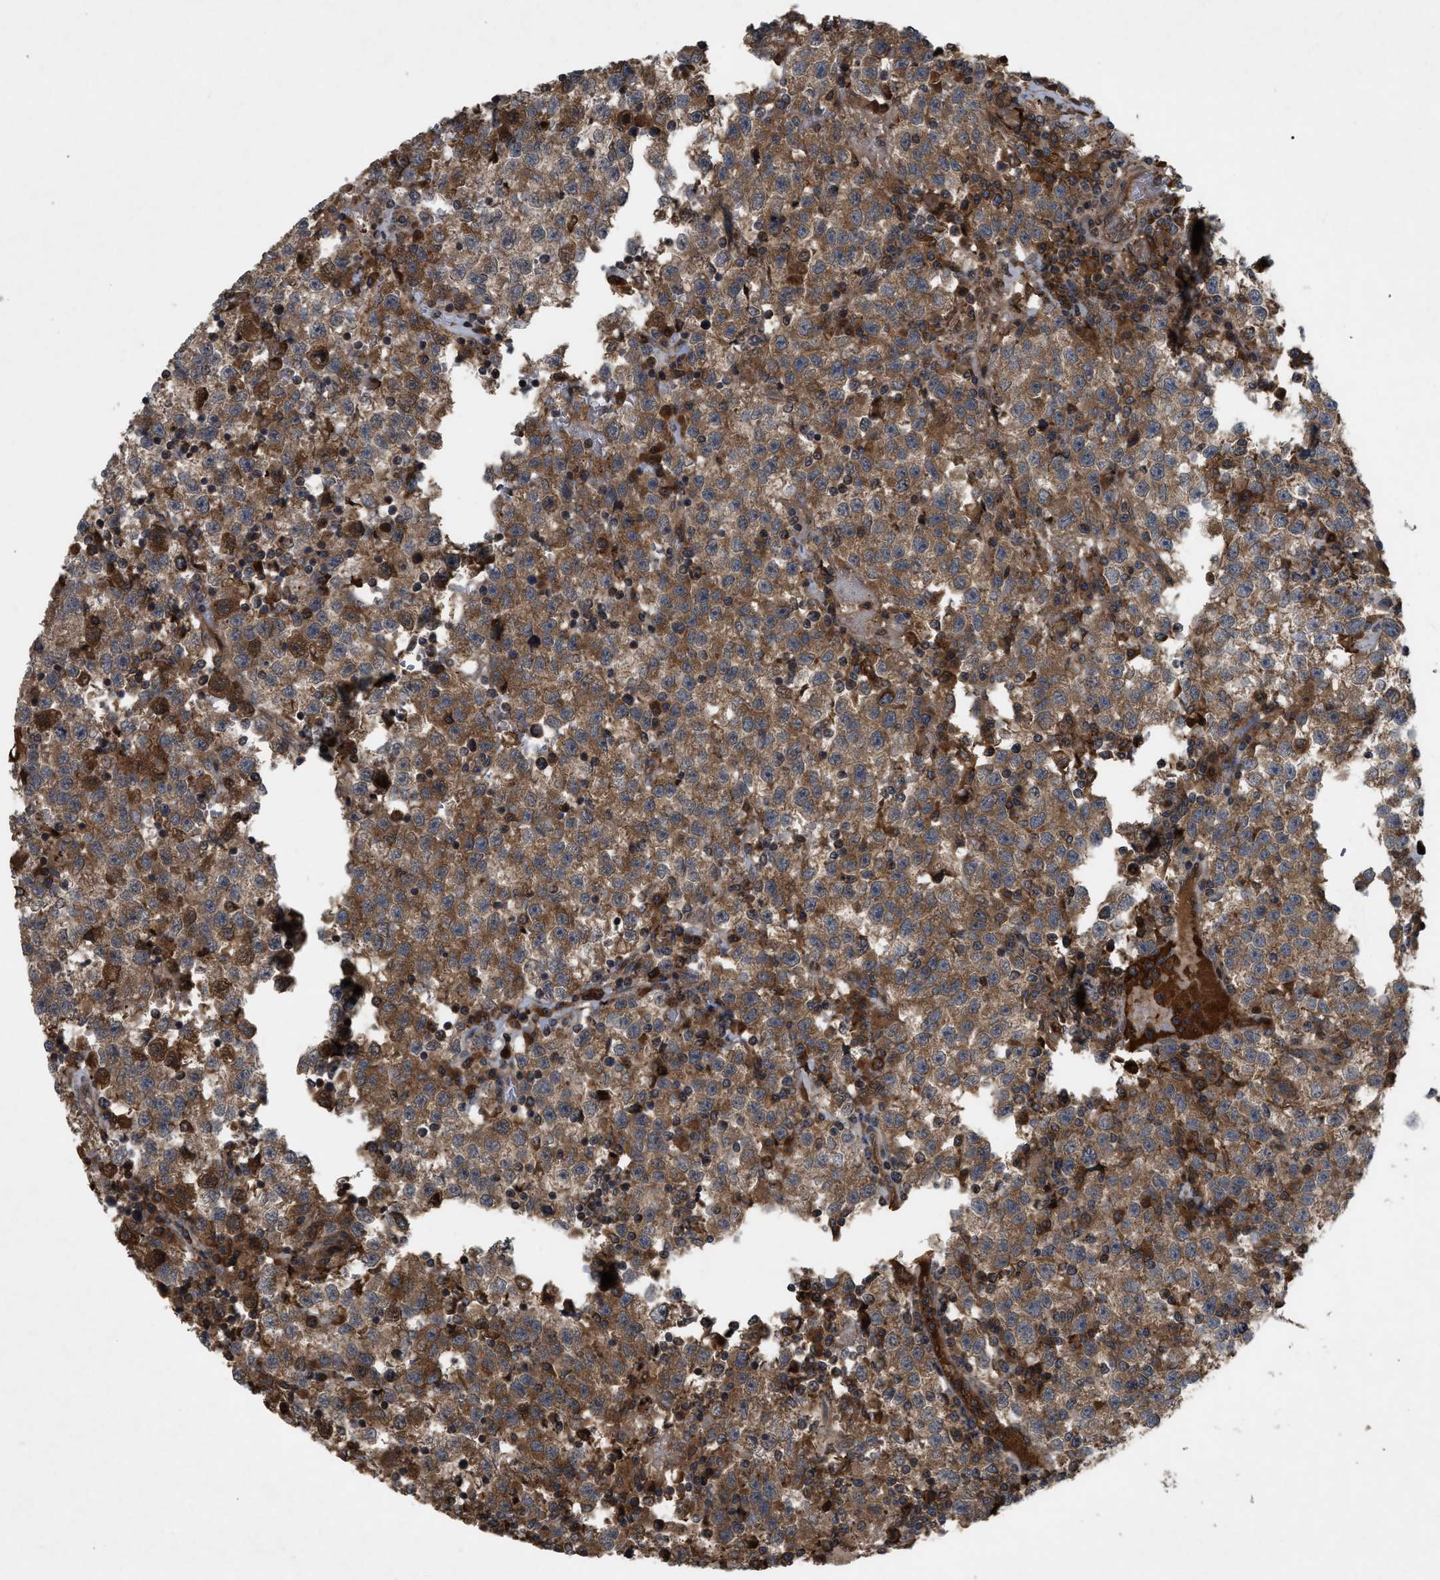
{"staining": {"intensity": "moderate", "quantity": ">75%", "location": "cytoplasmic/membranous"}, "tissue": "testis cancer", "cell_type": "Tumor cells", "image_type": "cancer", "snomed": [{"axis": "morphology", "description": "Seminoma, NOS"}, {"axis": "topography", "description": "Testis"}], "caption": "Approximately >75% of tumor cells in human testis cancer reveal moderate cytoplasmic/membranous protein staining as visualized by brown immunohistochemical staining.", "gene": "RAB2A", "patient": {"sex": "male", "age": 22}}